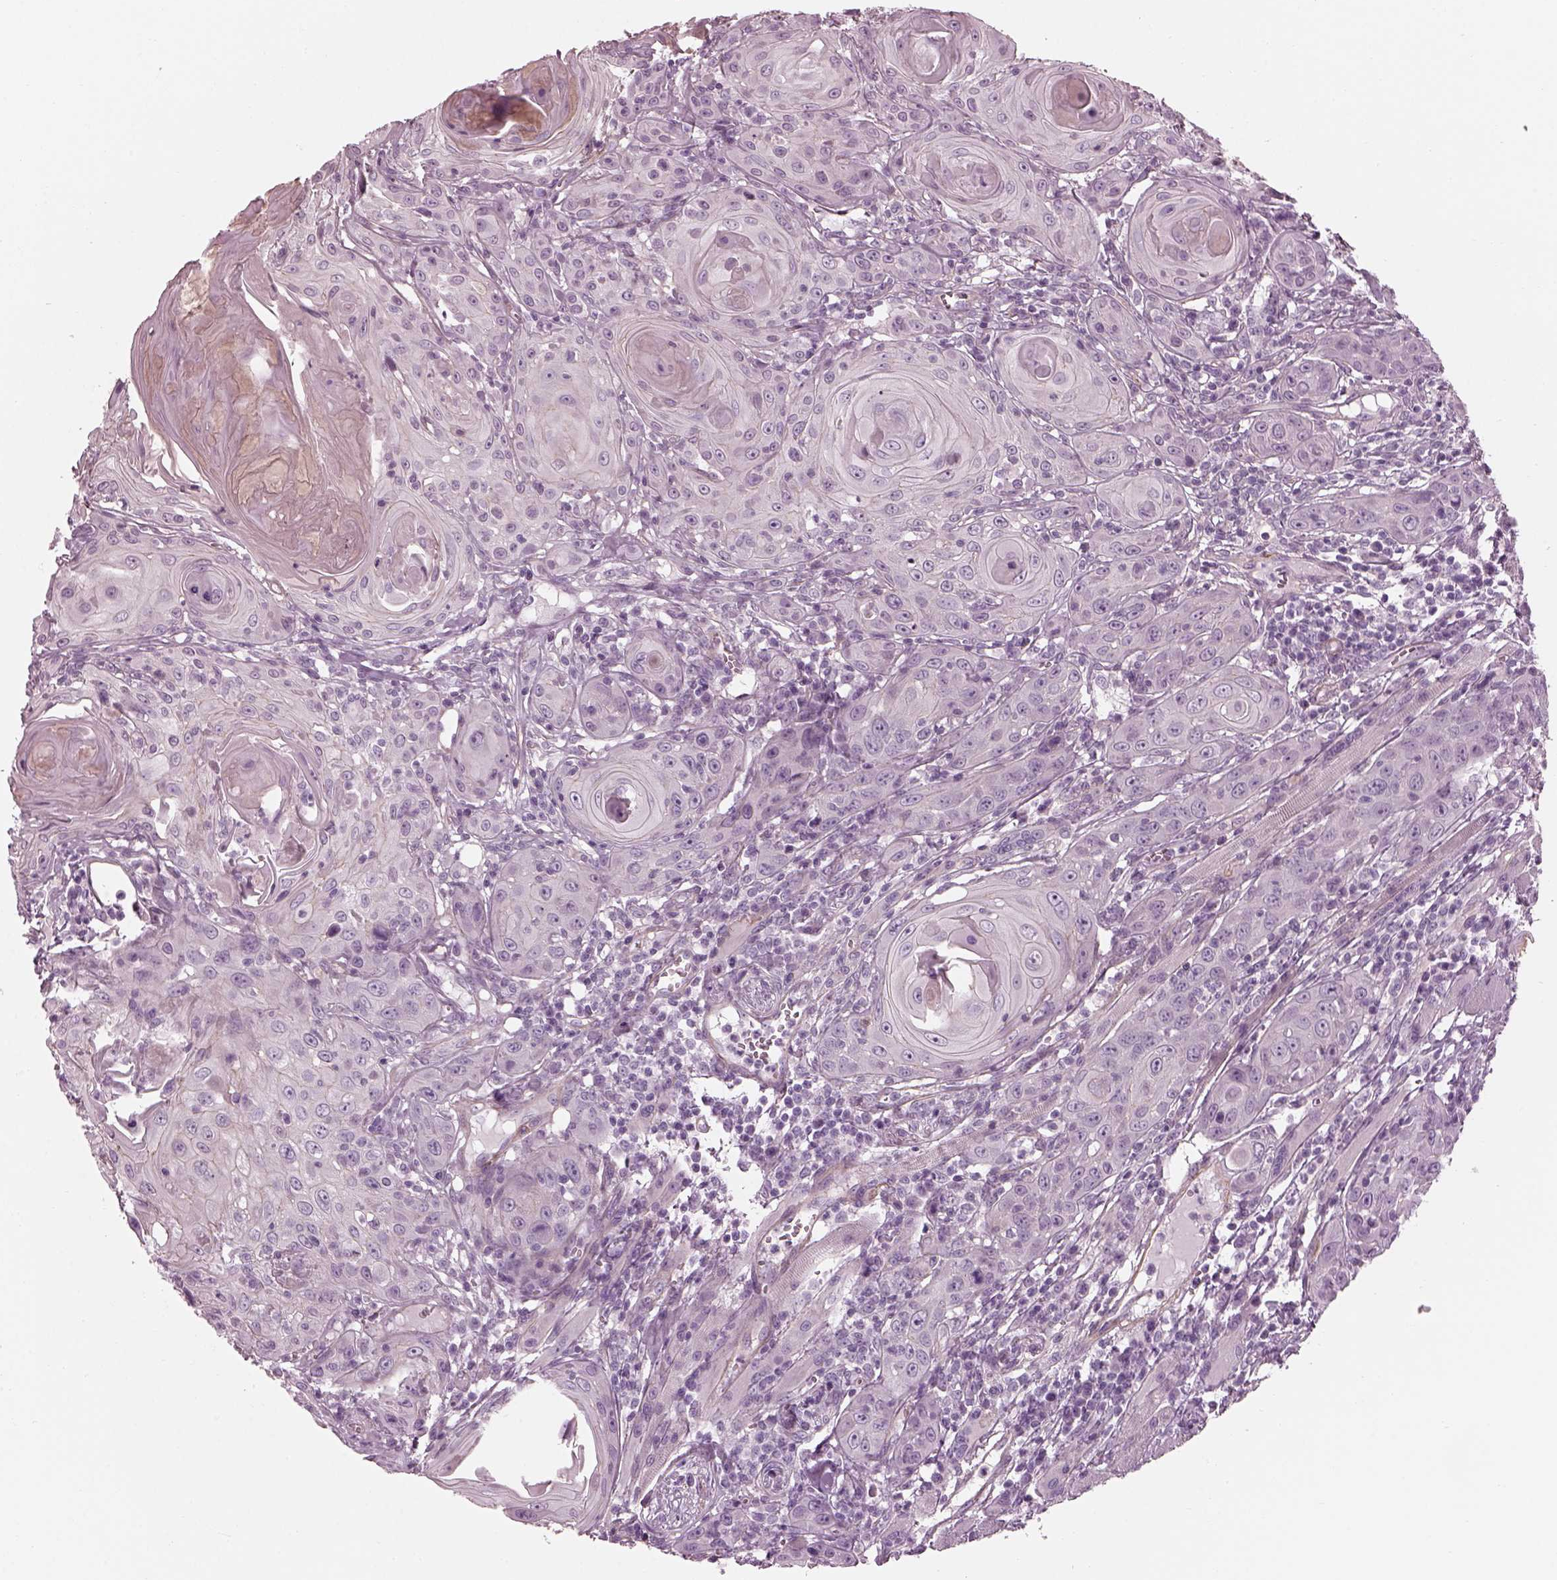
{"staining": {"intensity": "negative", "quantity": "none", "location": "none"}, "tissue": "head and neck cancer", "cell_type": "Tumor cells", "image_type": "cancer", "snomed": [{"axis": "morphology", "description": "Squamous cell carcinoma, NOS"}, {"axis": "topography", "description": "Head-Neck"}], "caption": "A micrograph of head and neck cancer stained for a protein shows no brown staining in tumor cells. (Immunohistochemistry, brightfield microscopy, high magnification).", "gene": "BFSP1", "patient": {"sex": "female", "age": 80}}